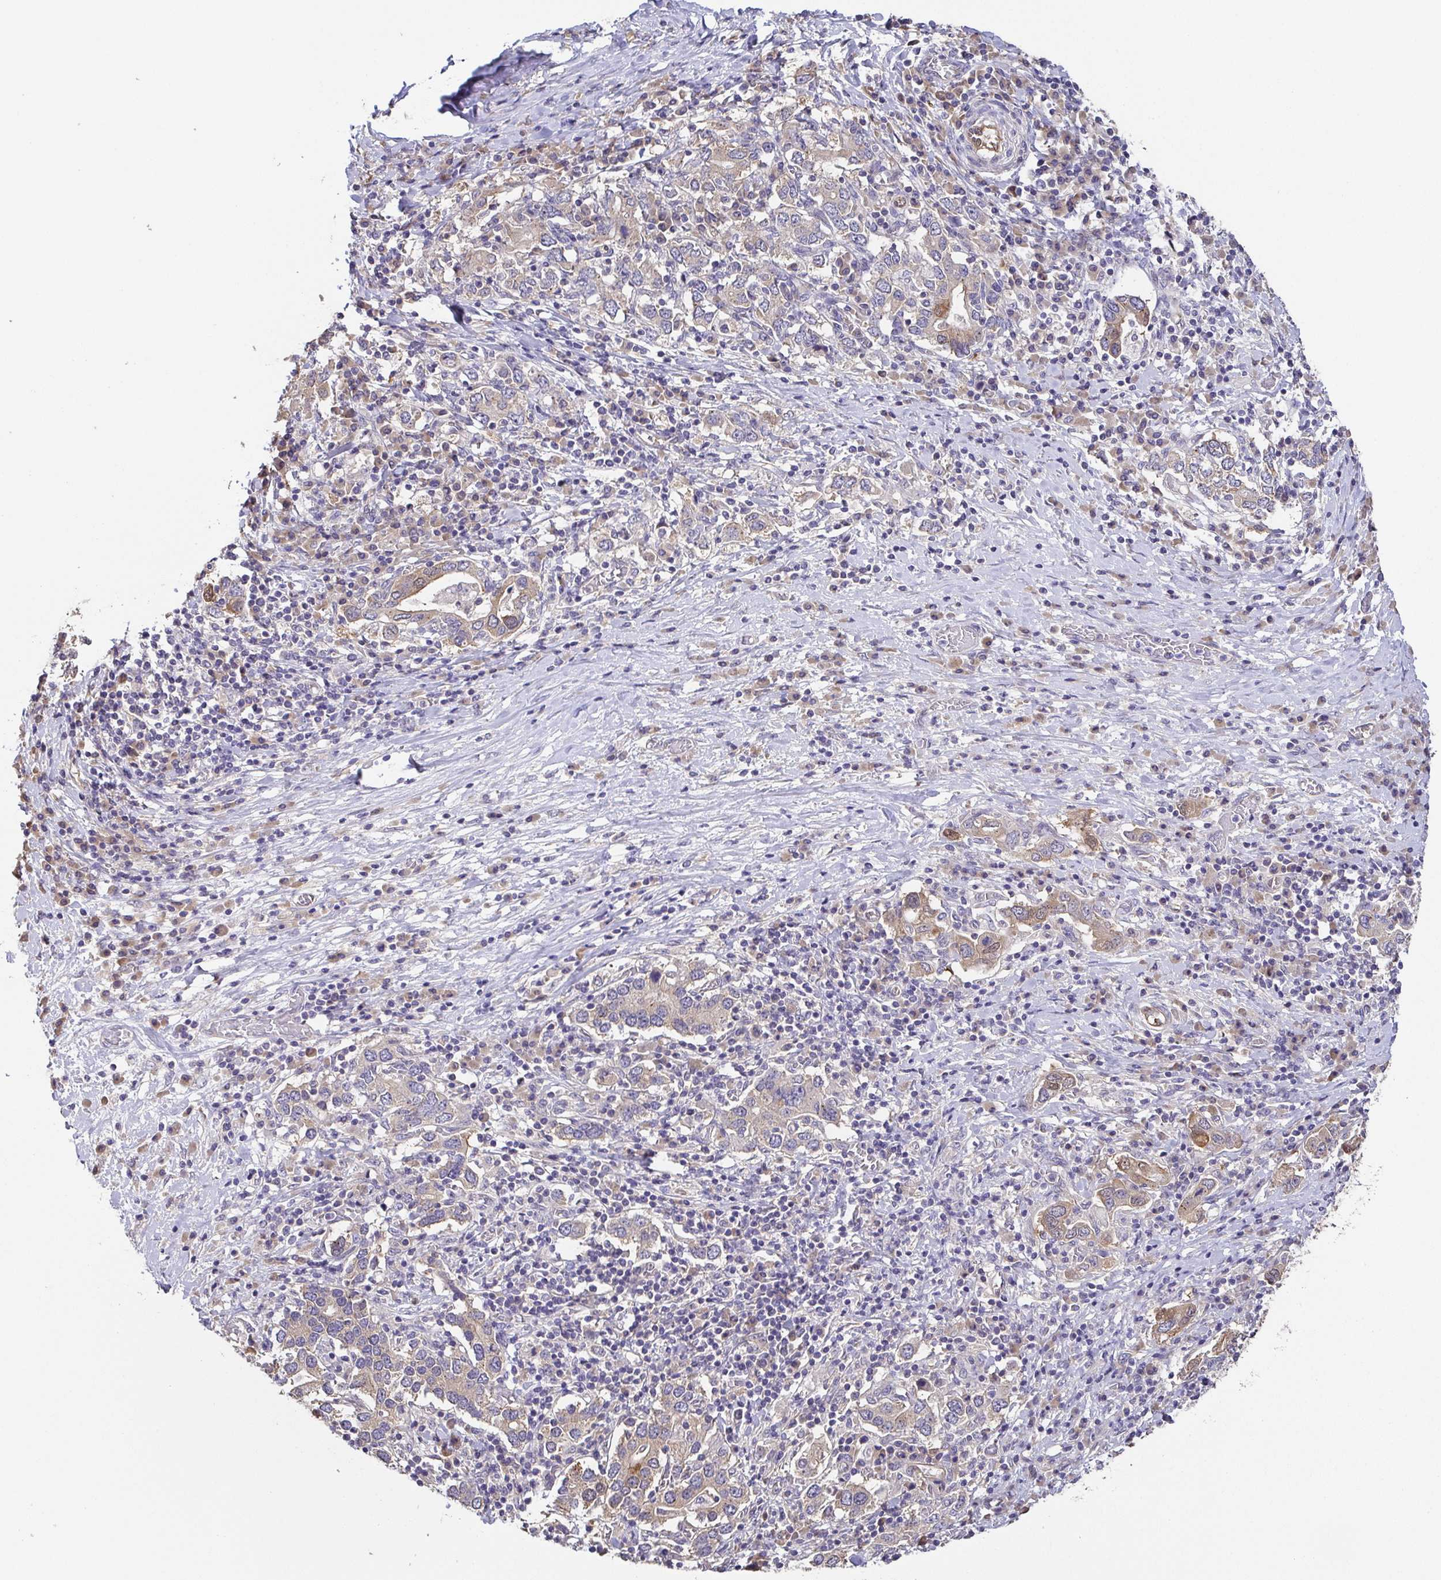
{"staining": {"intensity": "weak", "quantity": "25%-75%", "location": "cytoplasmic/membranous"}, "tissue": "stomach cancer", "cell_type": "Tumor cells", "image_type": "cancer", "snomed": [{"axis": "morphology", "description": "Adenocarcinoma, NOS"}, {"axis": "topography", "description": "Stomach, upper"}, {"axis": "topography", "description": "Stomach"}], "caption": "A low amount of weak cytoplasmic/membranous expression is identified in approximately 25%-75% of tumor cells in stomach cancer tissue.", "gene": "EIF3D", "patient": {"sex": "male", "age": 62}}